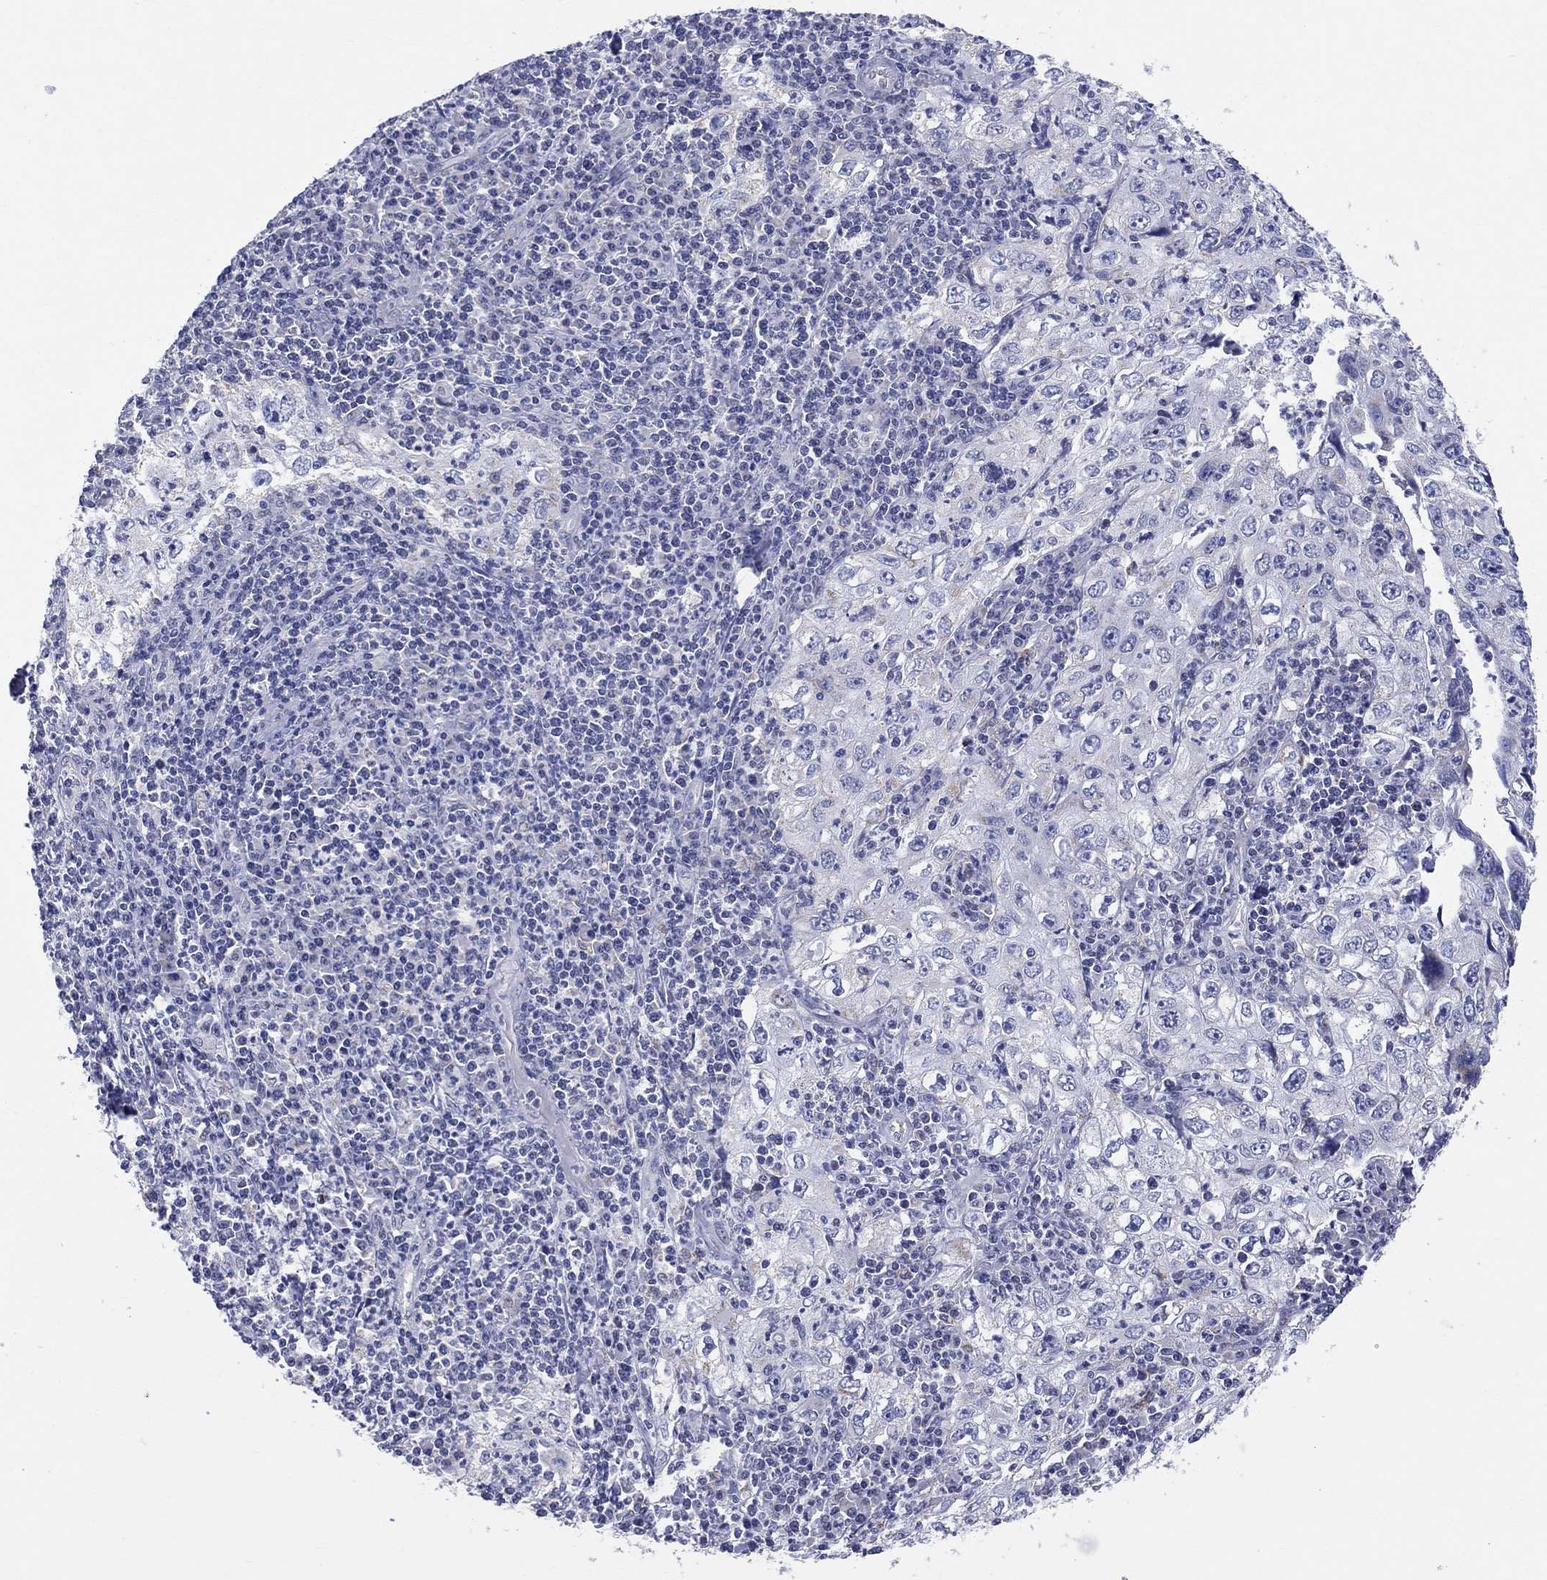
{"staining": {"intensity": "negative", "quantity": "none", "location": "none"}, "tissue": "cervical cancer", "cell_type": "Tumor cells", "image_type": "cancer", "snomed": [{"axis": "morphology", "description": "Squamous cell carcinoma, NOS"}, {"axis": "topography", "description": "Cervix"}], "caption": "Immunohistochemical staining of human cervical squamous cell carcinoma demonstrates no significant positivity in tumor cells. (Brightfield microscopy of DAB (3,3'-diaminobenzidine) immunohistochemistry (IHC) at high magnification).", "gene": "KISS1R", "patient": {"sex": "female", "age": 24}}